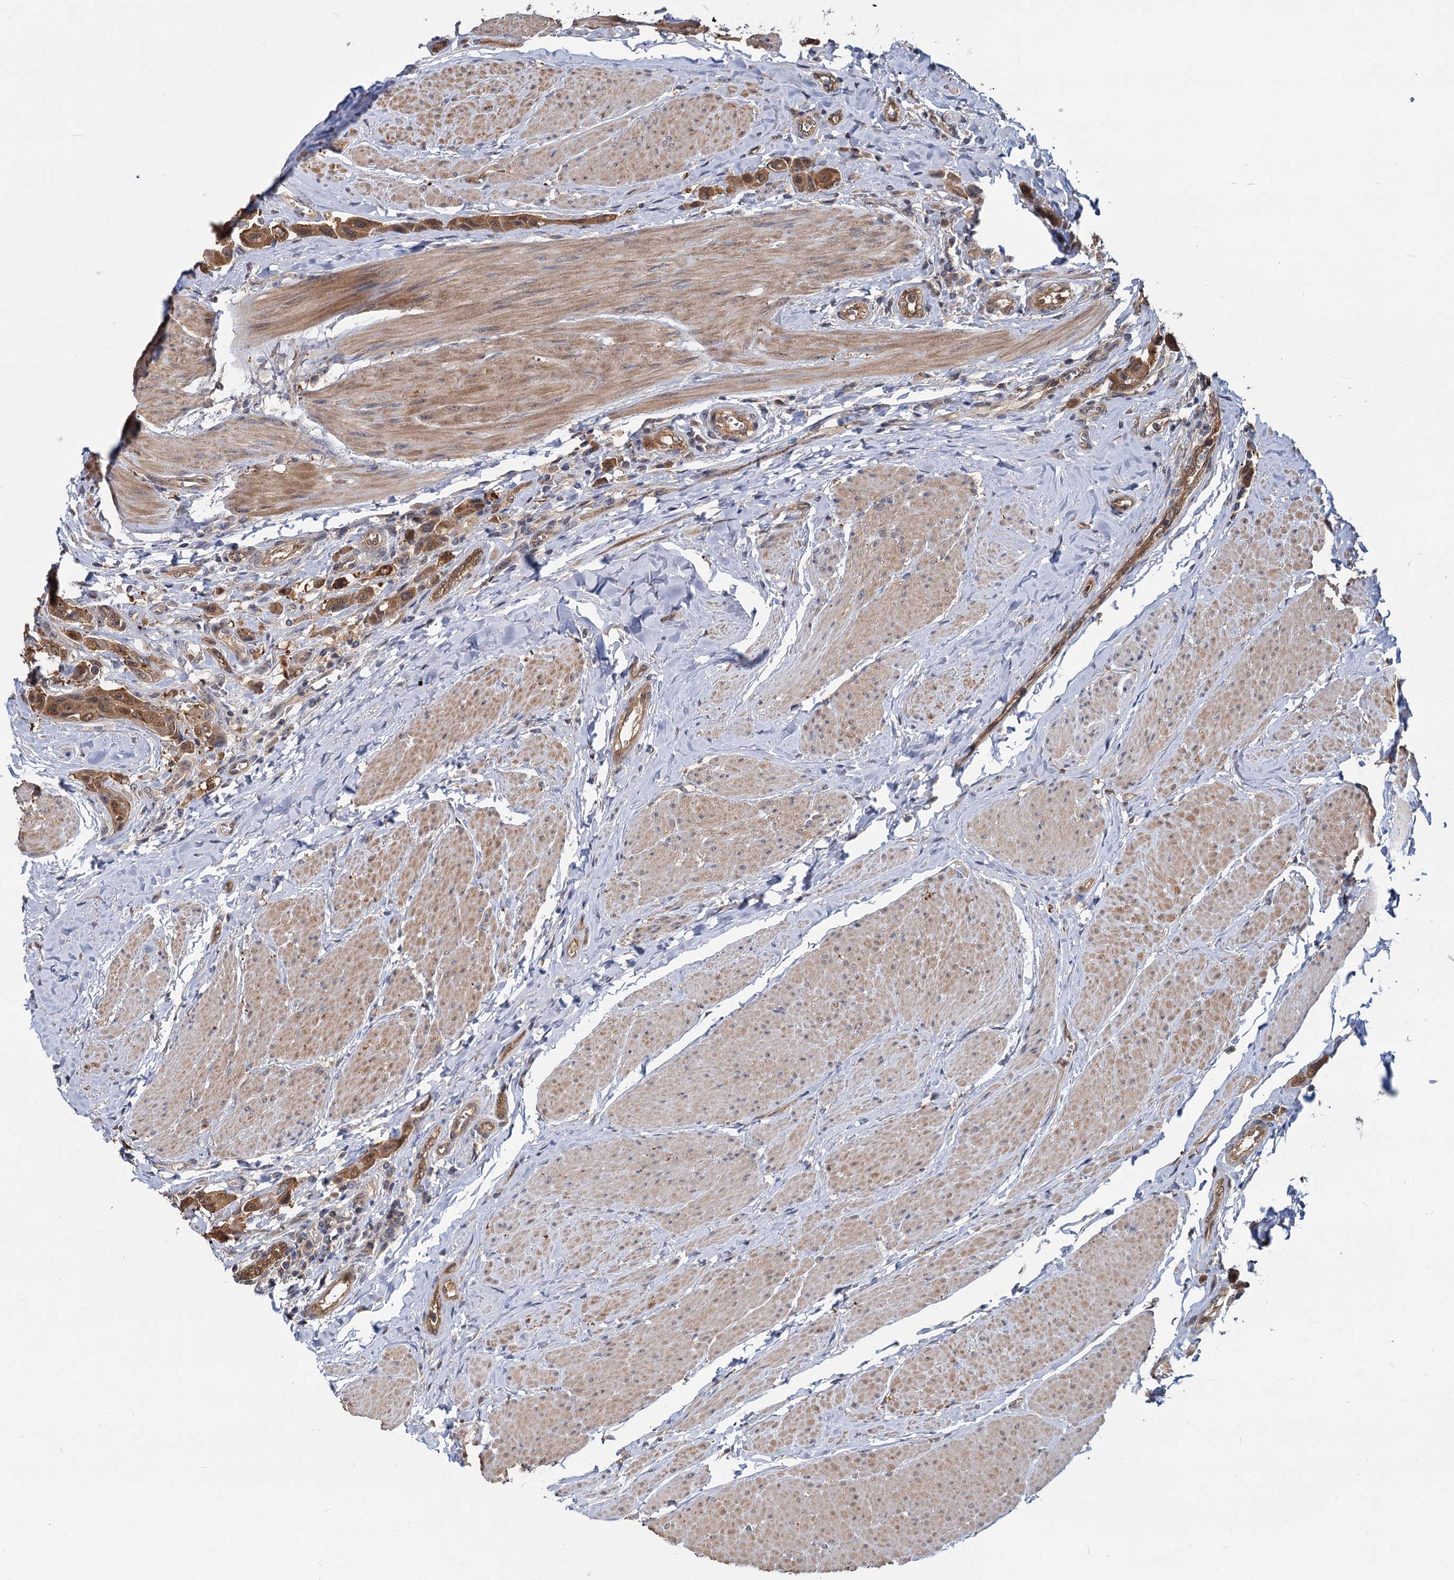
{"staining": {"intensity": "moderate", "quantity": ">75%", "location": "cytoplasmic/membranous"}, "tissue": "urothelial cancer", "cell_type": "Tumor cells", "image_type": "cancer", "snomed": [{"axis": "morphology", "description": "Urothelial carcinoma, High grade"}, {"axis": "topography", "description": "Urinary bladder"}], "caption": "Immunohistochemical staining of urothelial cancer shows medium levels of moderate cytoplasmic/membranous protein expression in approximately >75% of tumor cells. (Brightfield microscopy of DAB IHC at high magnification).", "gene": "SNX15", "patient": {"sex": "male", "age": 50}}